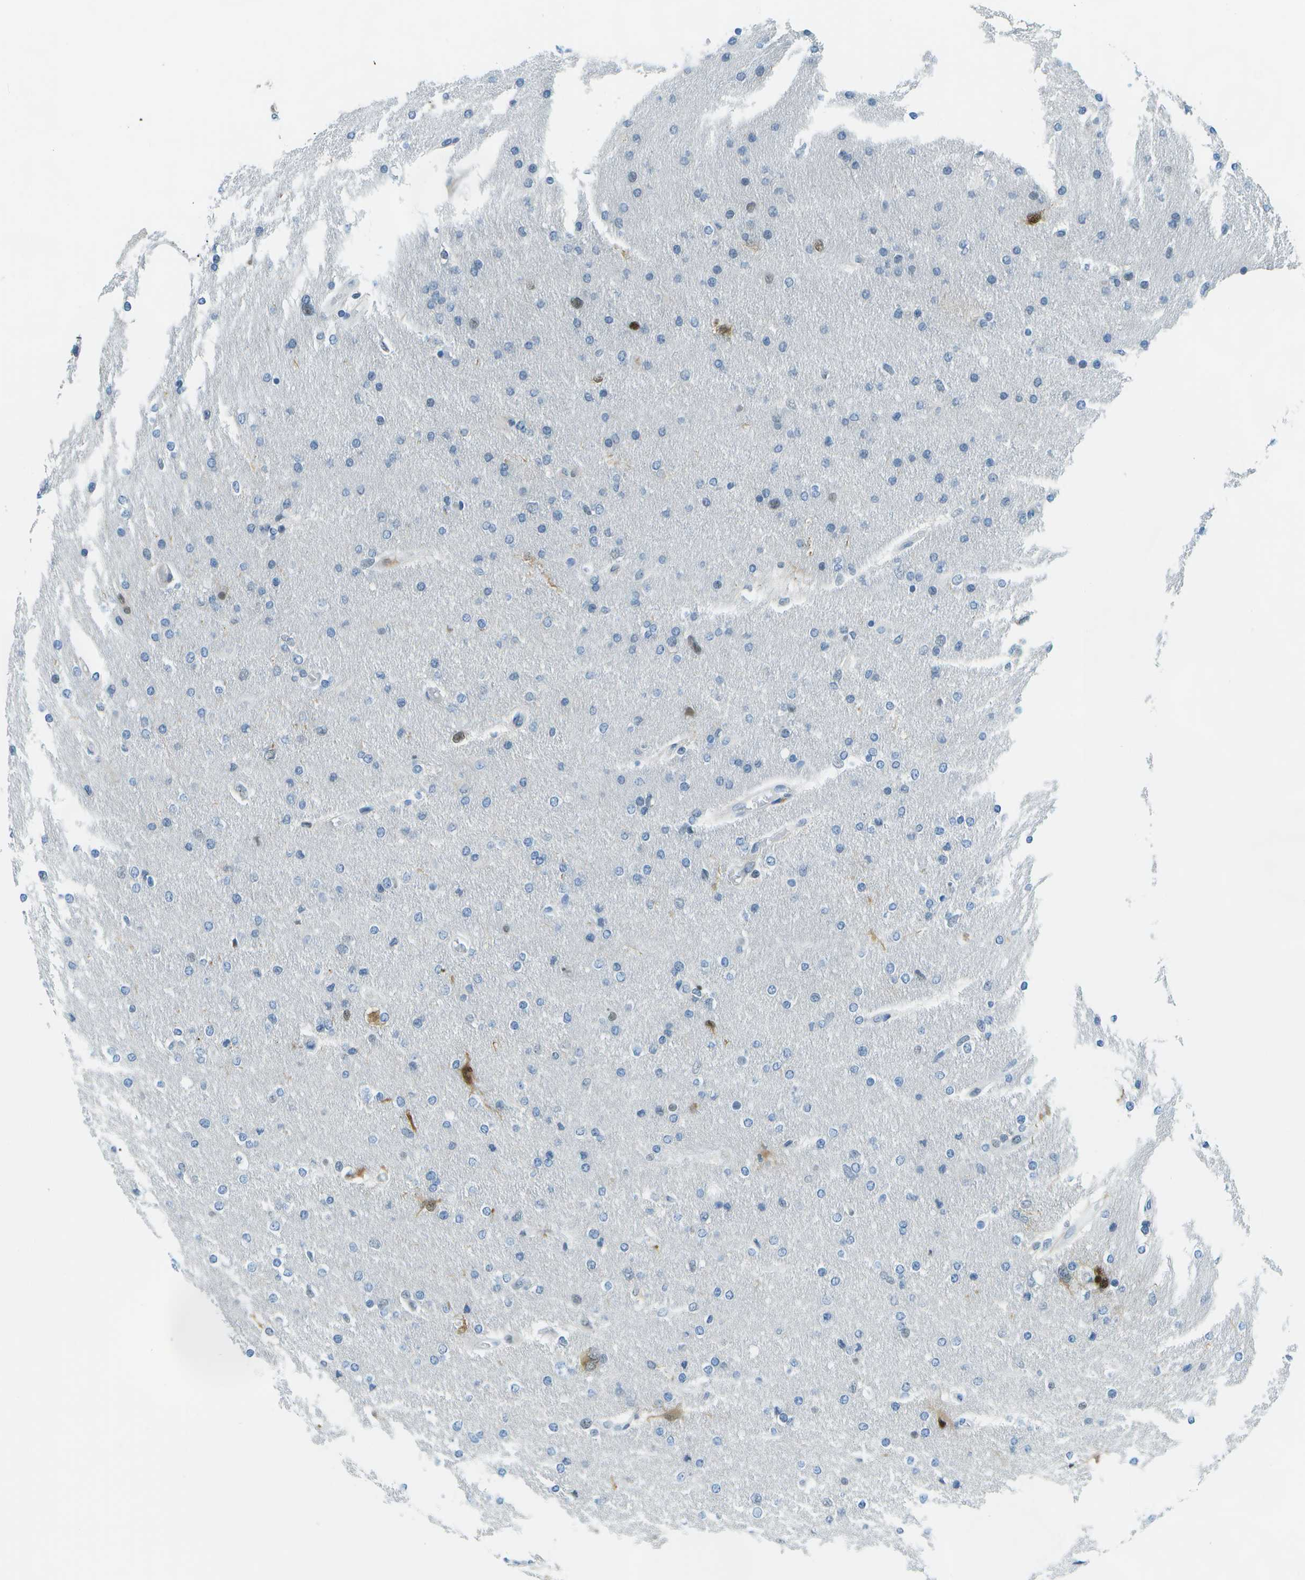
{"staining": {"intensity": "moderate", "quantity": "<25%", "location": "nuclear"}, "tissue": "glioma", "cell_type": "Tumor cells", "image_type": "cancer", "snomed": [{"axis": "morphology", "description": "Glioma, malignant, High grade"}, {"axis": "topography", "description": "Cerebral cortex"}], "caption": "Moderate nuclear staining for a protein is identified in about <25% of tumor cells of malignant glioma (high-grade) using immunohistochemistry.", "gene": "NEK11", "patient": {"sex": "female", "age": 36}}